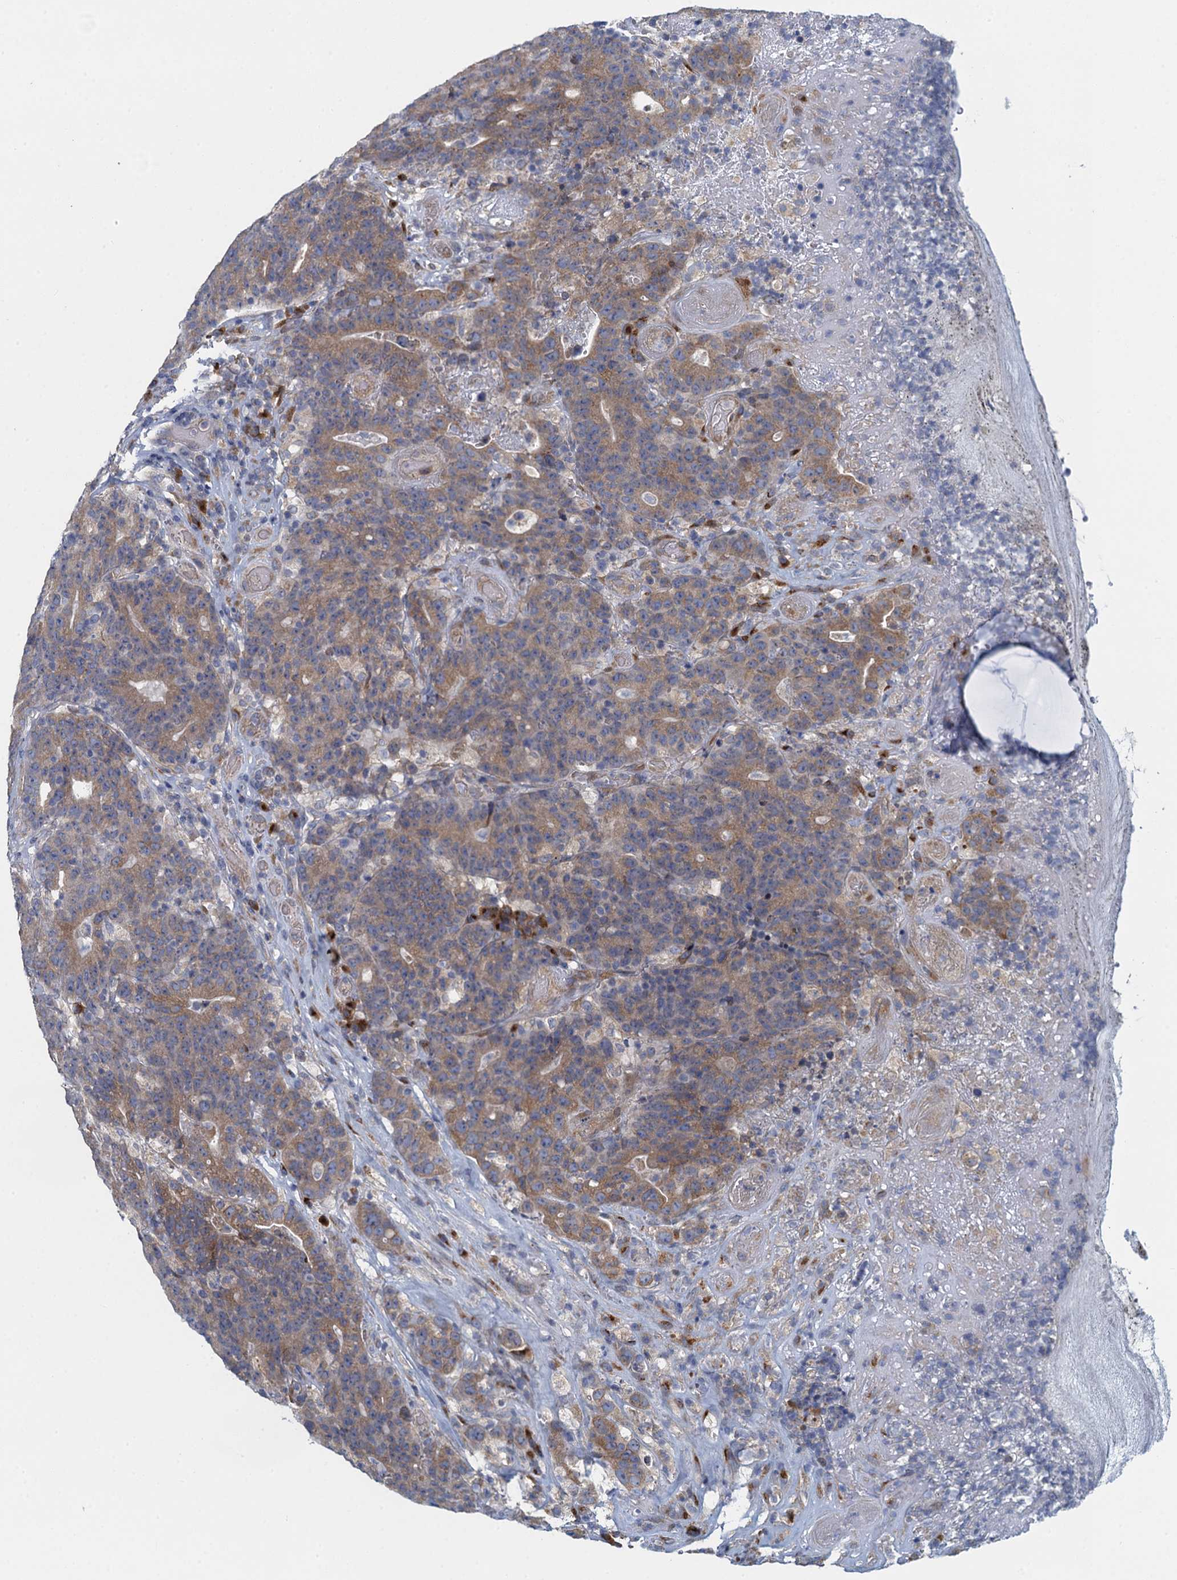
{"staining": {"intensity": "moderate", "quantity": ">75%", "location": "cytoplasmic/membranous"}, "tissue": "colorectal cancer", "cell_type": "Tumor cells", "image_type": "cancer", "snomed": [{"axis": "morphology", "description": "Adenocarcinoma, NOS"}, {"axis": "topography", "description": "Colon"}], "caption": "Immunohistochemical staining of human adenocarcinoma (colorectal) shows medium levels of moderate cytoplasmic/membranous staining in approximately >75% of tumor cells.", "gene": "ALG2", "patient": {"sex": "female", "age": 75}}